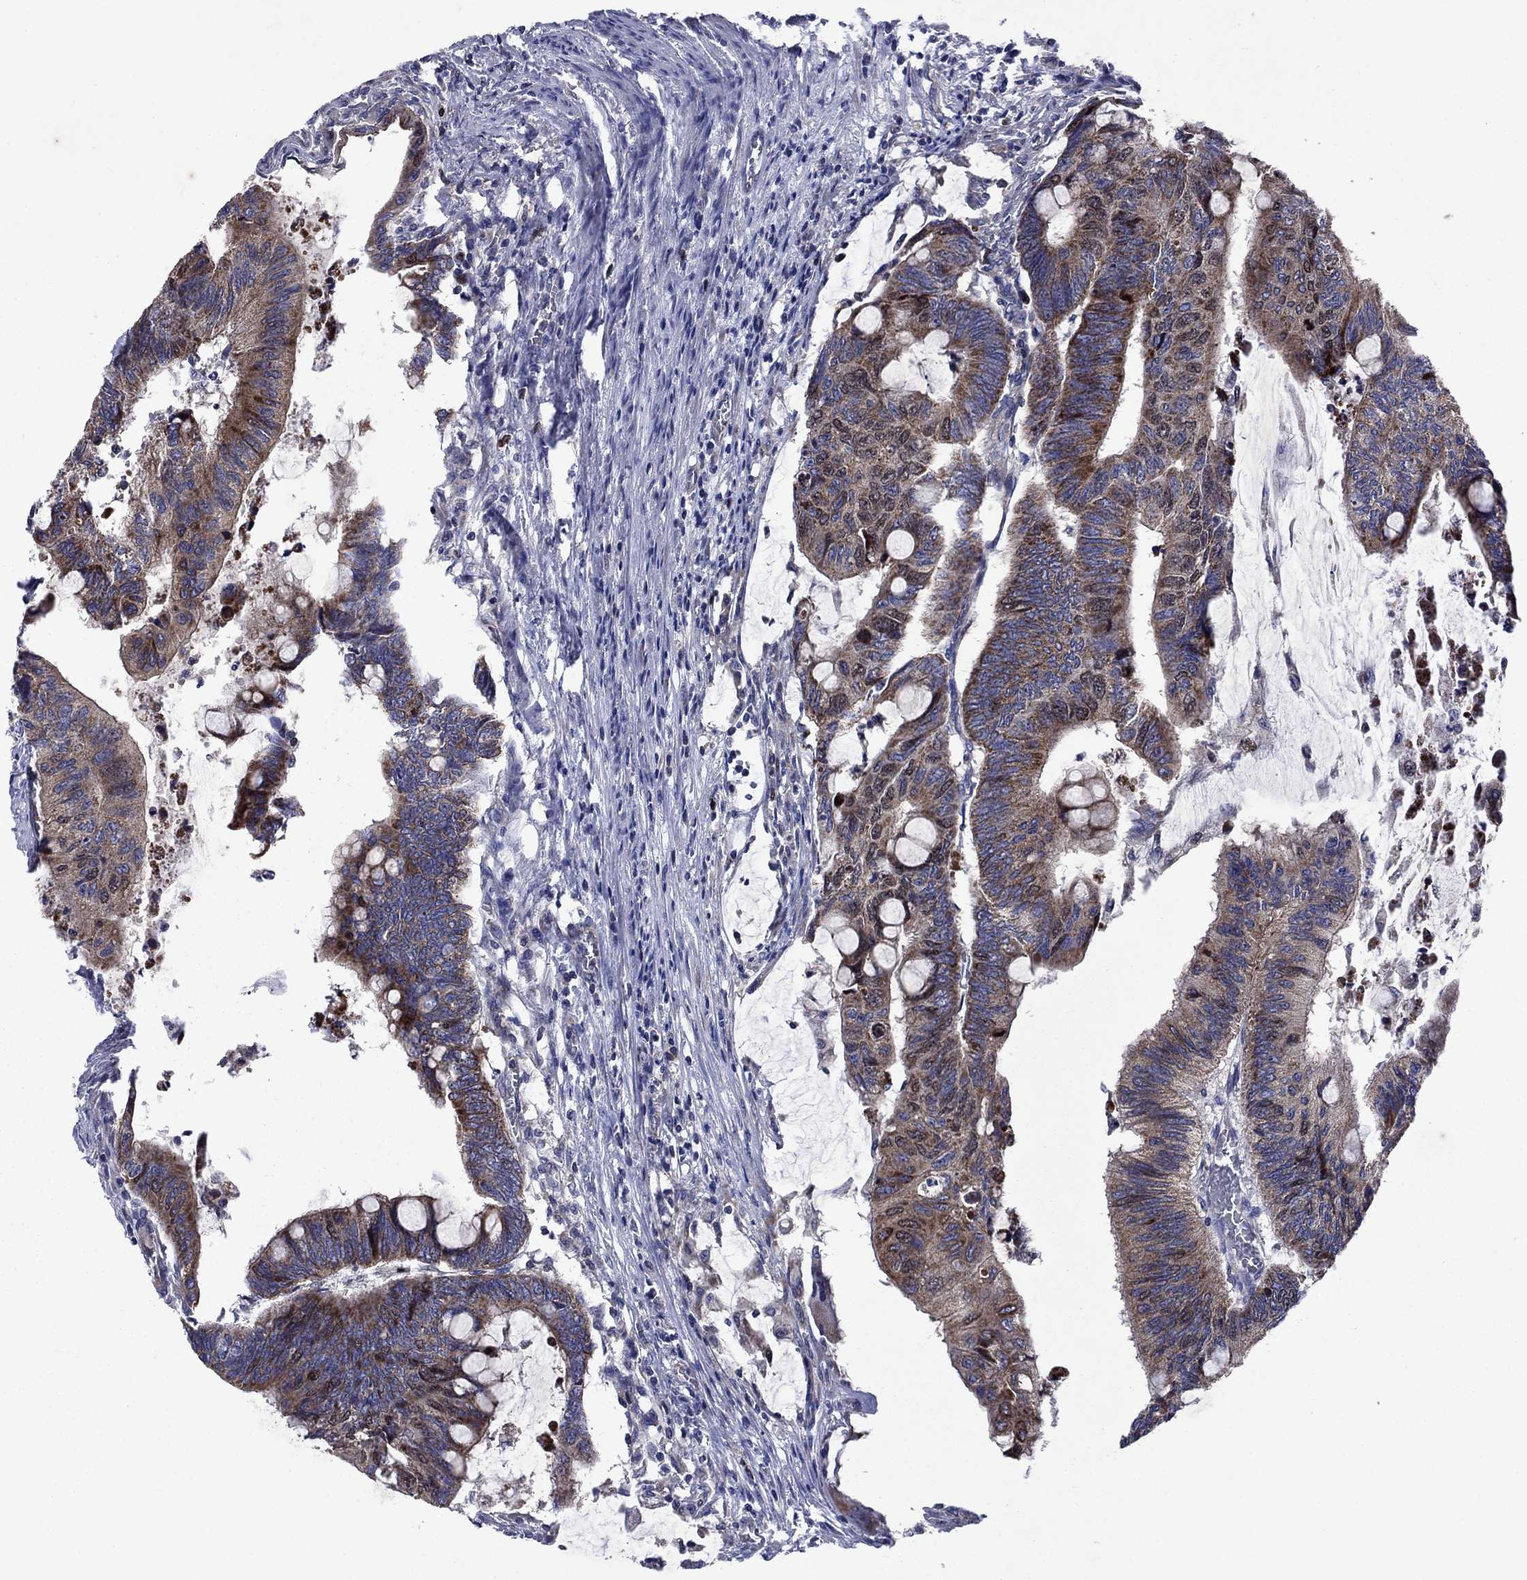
{"staining": {"intensity": "strong", "quantity": ">75%", "location": "cytoplasmic/membranous"}, "tissue": "colorectal cancer", "cell_type": "Tumor cells", "image_type": "cancer", "snomed": [{"axis": "morphology", "description": "Normal tissue, NOS"}, {"axis": "morphology", "description": "Adenocarcinoma, NOS"}, {"axis": "topography", "description": "Rectum"}, {"axis": "topography", "description": "Peripheral nerve tissue"}], "caption": "Brown immunohistochemical staining in colorectal adenocarcinoma shows strong cytoplasmic/membranous staining in about >75% of tumor cells.", "gene": "KIF22", "patient": {"sex": "male", "age": 92}}